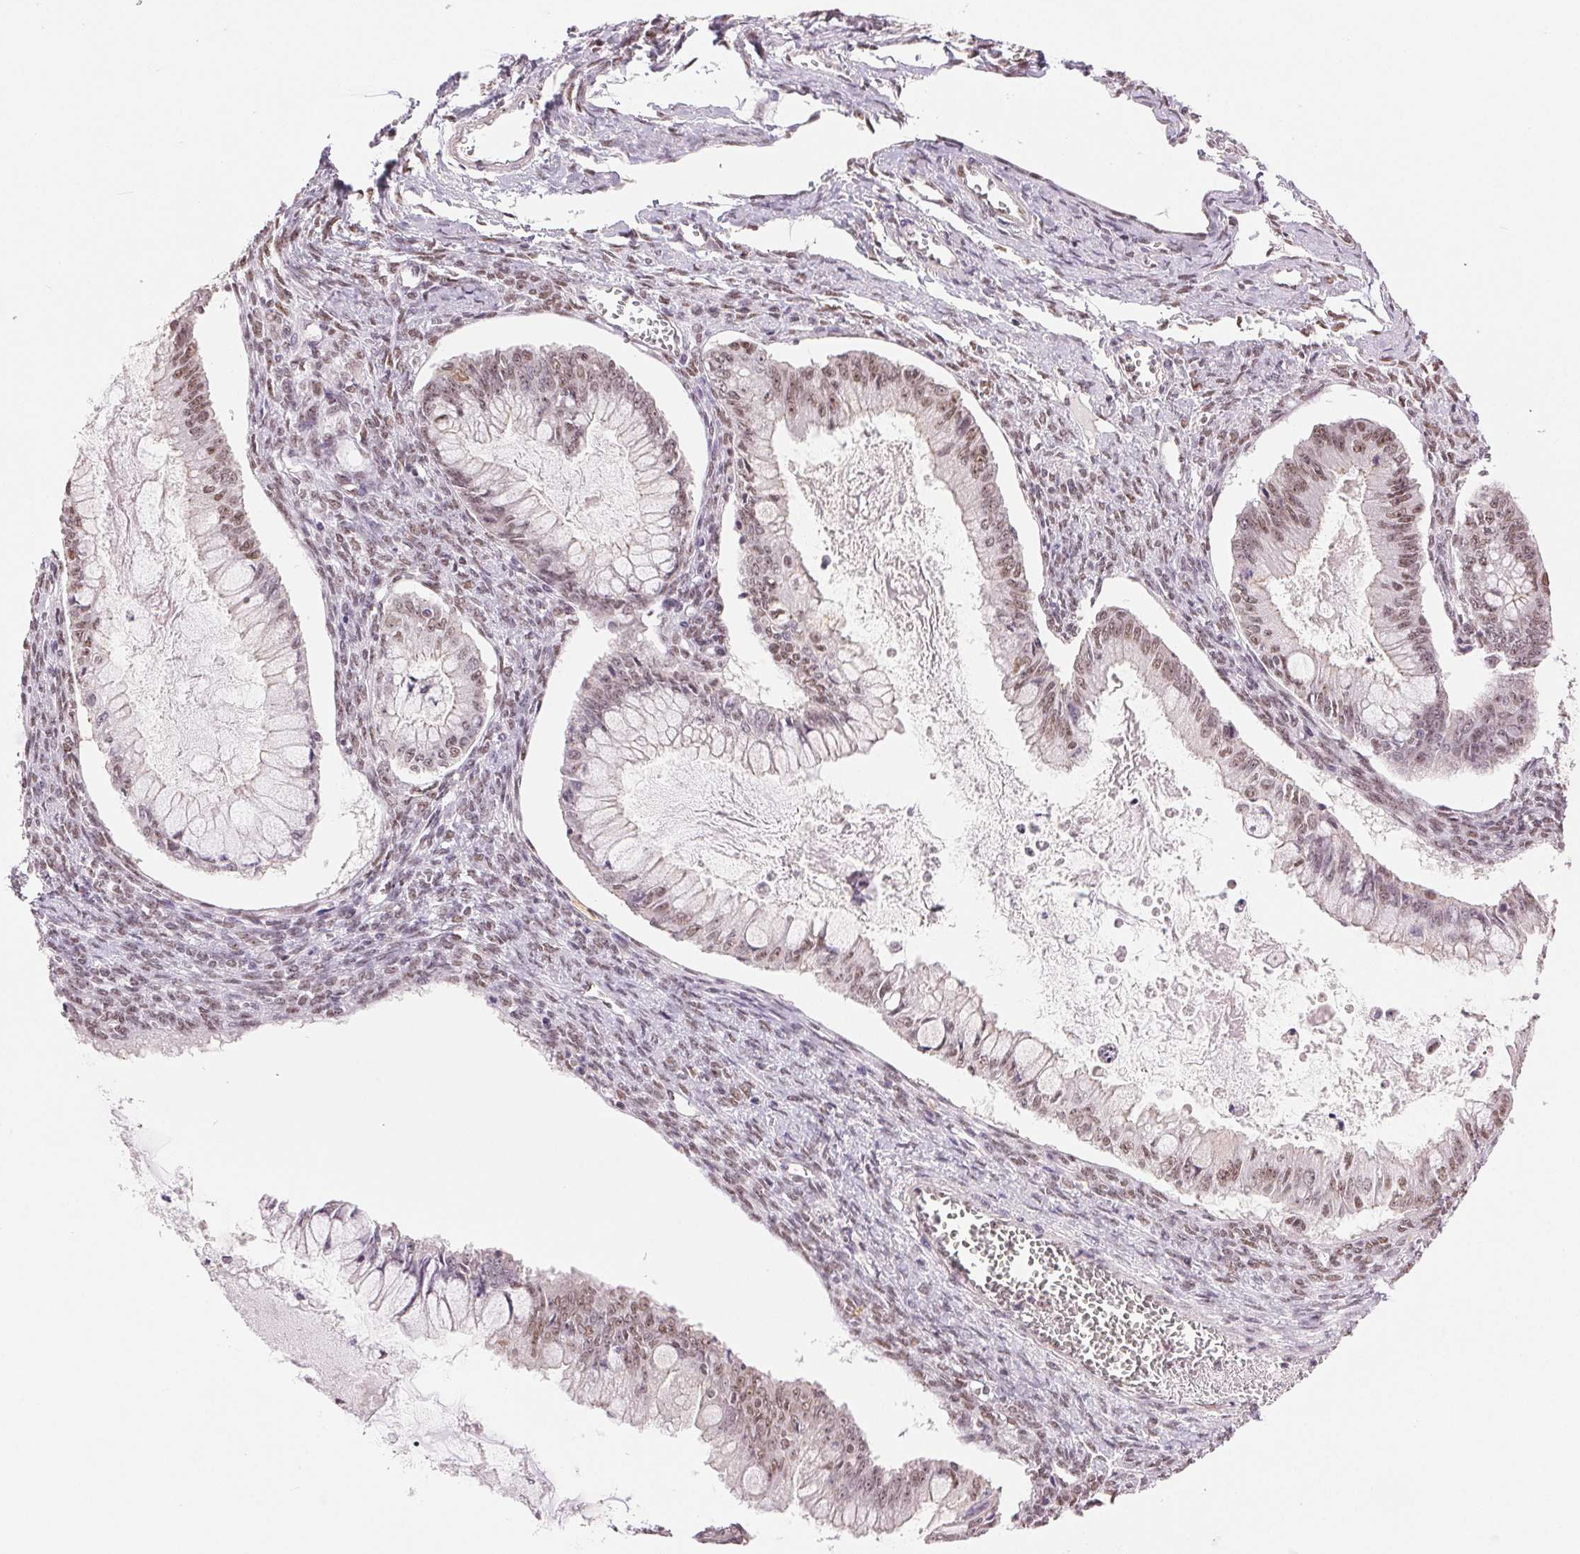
{"staining": {"intensity": "weak", "quantity": "25%-75%", "location": "cytoplasmic/membranous,nuclear"}, "tissue": "ovarian cancer", "cell_type": "Tumor cells", "image_type": "cancer", "snomed": [{"axis": "morphology", "description": "Cystadenocarcinoma, mucinous, NOS"}, {"axis": "topography", "description": "Ovary"}], "caption": "The immunohistochemical stain shows weak cytoplasmic/membranous and nuclear positivity in tumor cells of ovarian mucinous cystadenocarcinoma tissue. (DAB (3,3'-diaminobenzidine) IHC, brown staining for protein, blue staining for nuclei).", "gene": "RPRD1B", "patient": {"sex": "female", "age": 34}}